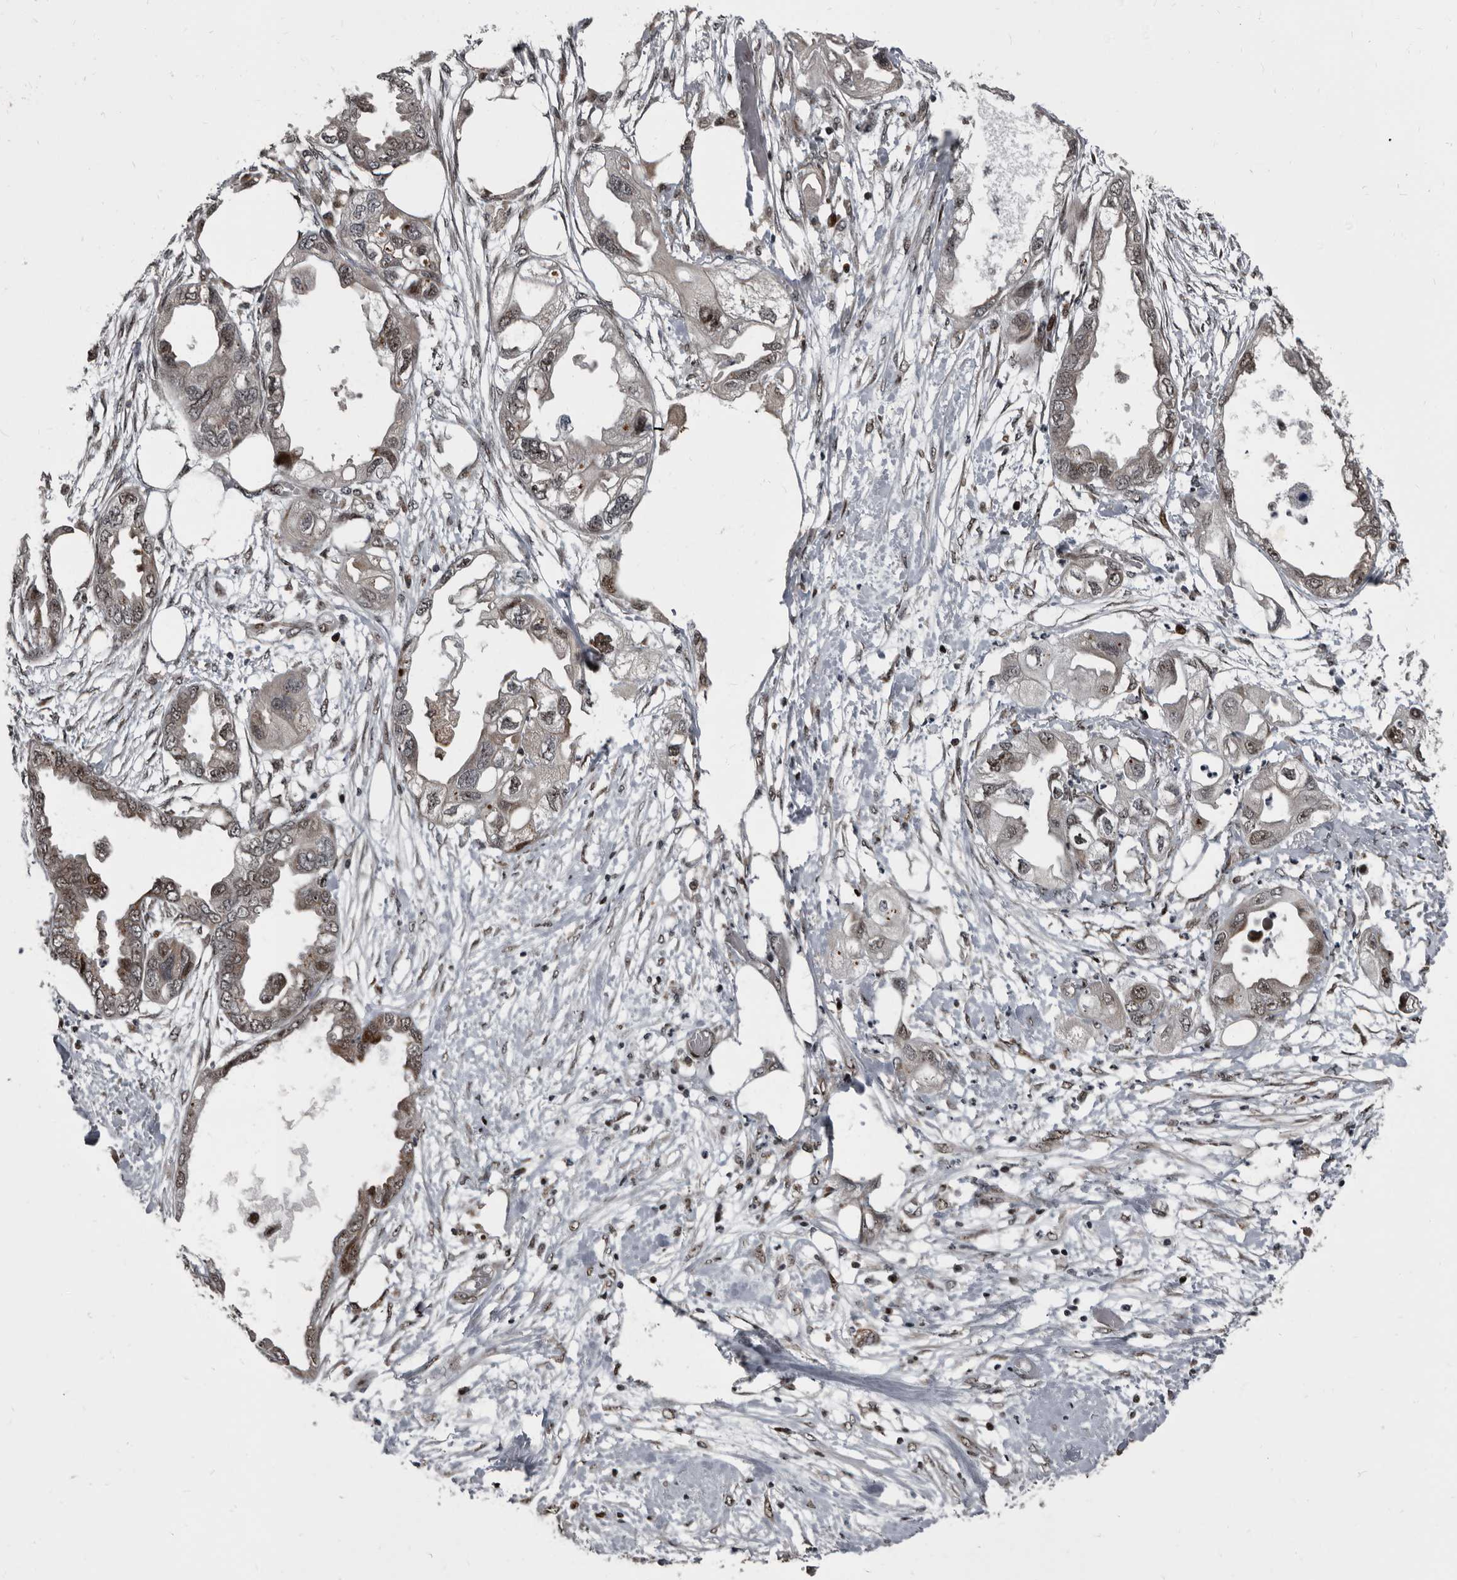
{"staining": {"intensity": "moderate", "quantity": "<25%", "location": "nuclear"}, "tissue": "endometrial cancer", "cell_type": "Tumor cells", "image_type": "cancer", "snomed": [{"axis": "morphology", "description": "Adenocarcinoma, NOS"}, {"axis": "morphology", "description": "Adenocarcinoma, metastatic, NOS"}, {"axis": "topography", "description": "Adipose tissue"}, {"axis": "topography", "description": "Endometrium"}], "caption": "High-magnification brightfield microscopy of endometrial cancer stained with DAB (brown) and counterstained with hematoxylin (blue). tumor cells exhibit moderate nuclear expression is appreciated in about<25% of cells.", "gene": "CHD1L", "patient": {"sex": "female", "age": 67}}